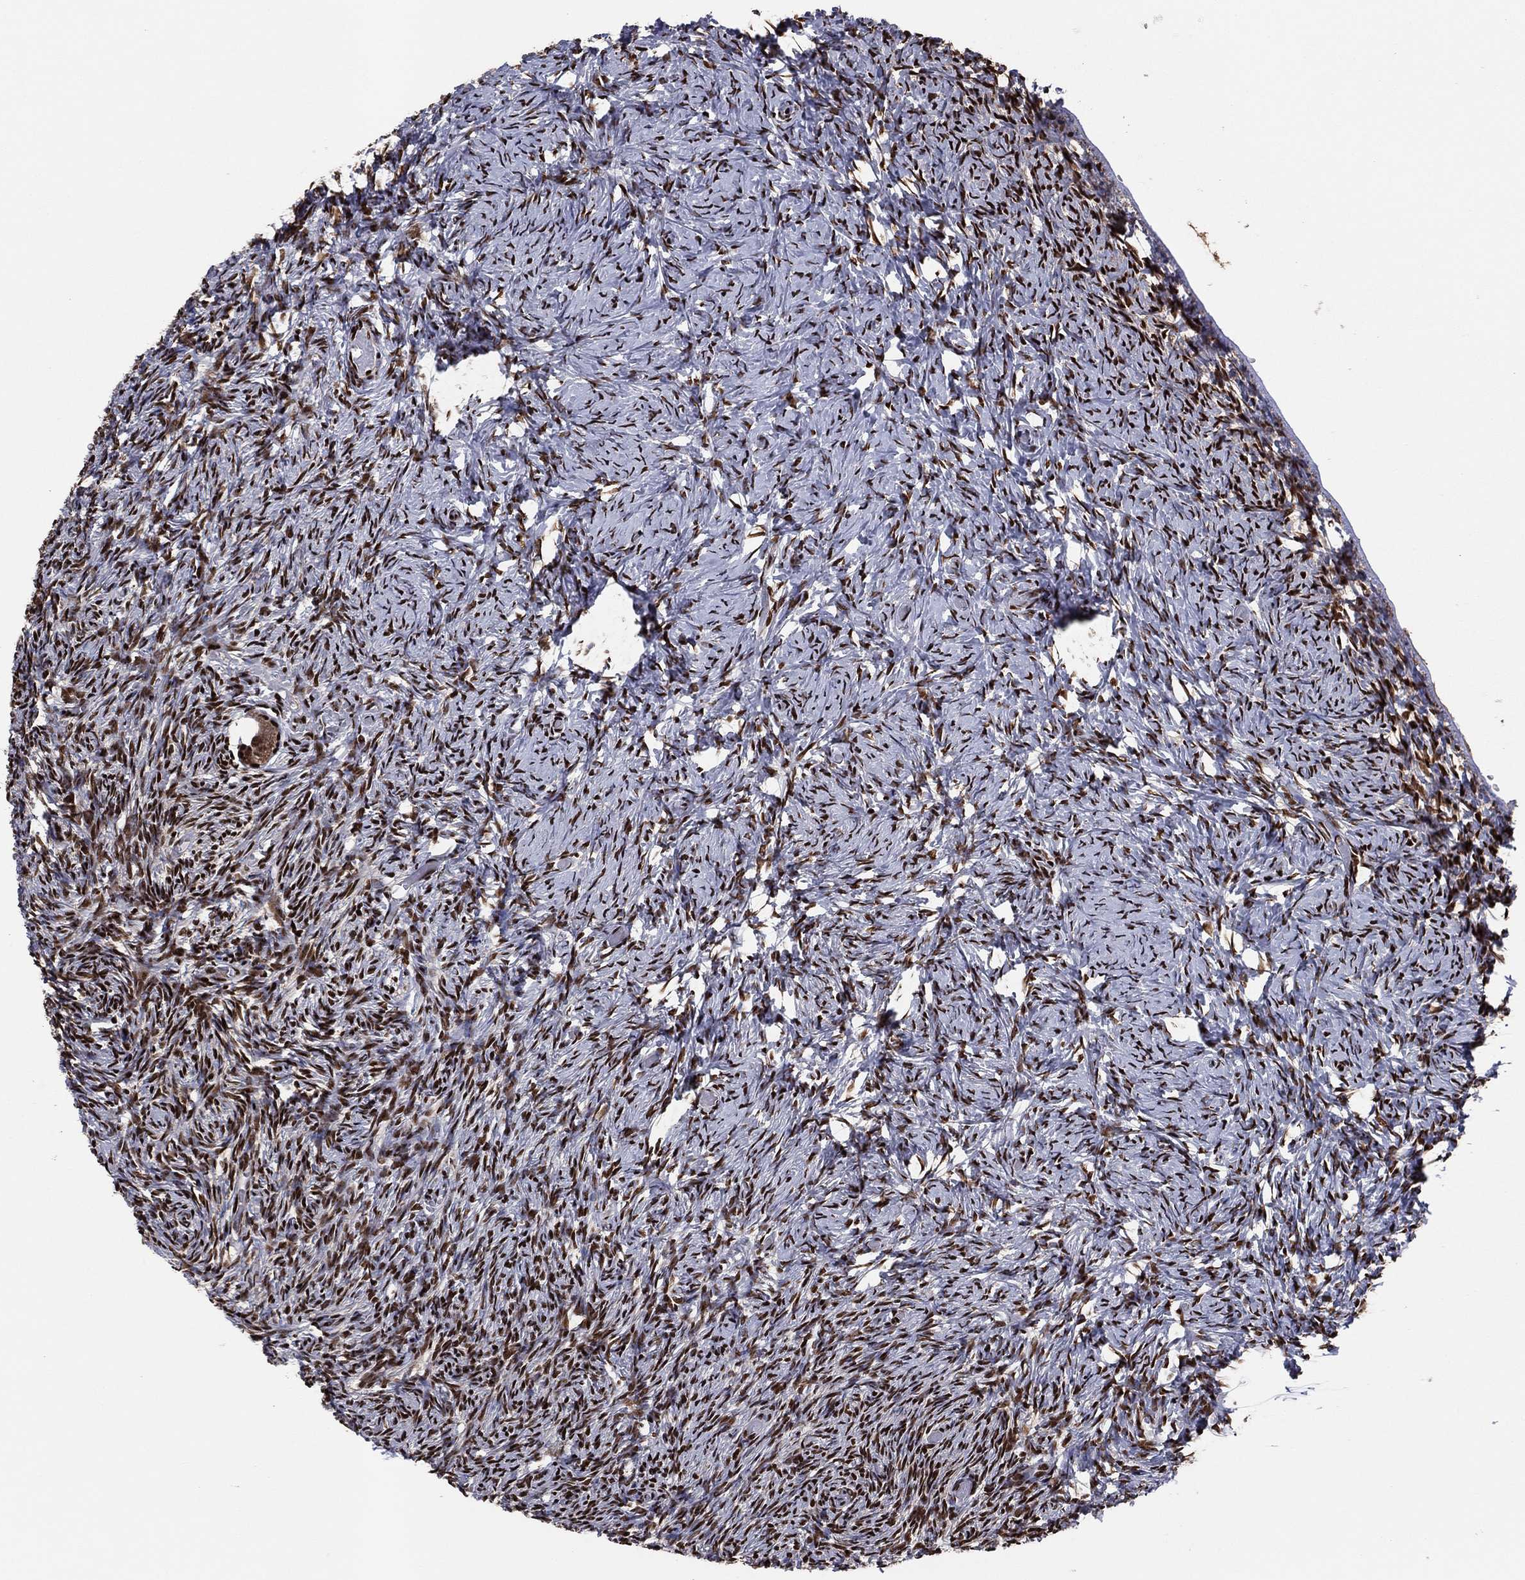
{"staining": {"intensity": "strong", "quantity": ">75%", "location": "nuclear"}, "tissue": "ovary", "cell_type": "Follicle cells", "image_type": "normal", "snomed": [{"axis": "morphology", "description": "Normal tissue, NOS"}, {"axis": "topography", "description": "Ovary"}], "caption": "Immunohistochemical staining of benign ovary displays strong nuclear protein staining in about >75% of follicle cells.", "gene": "TP53BP1", "patient": {"sex": "female", "age": 39}}